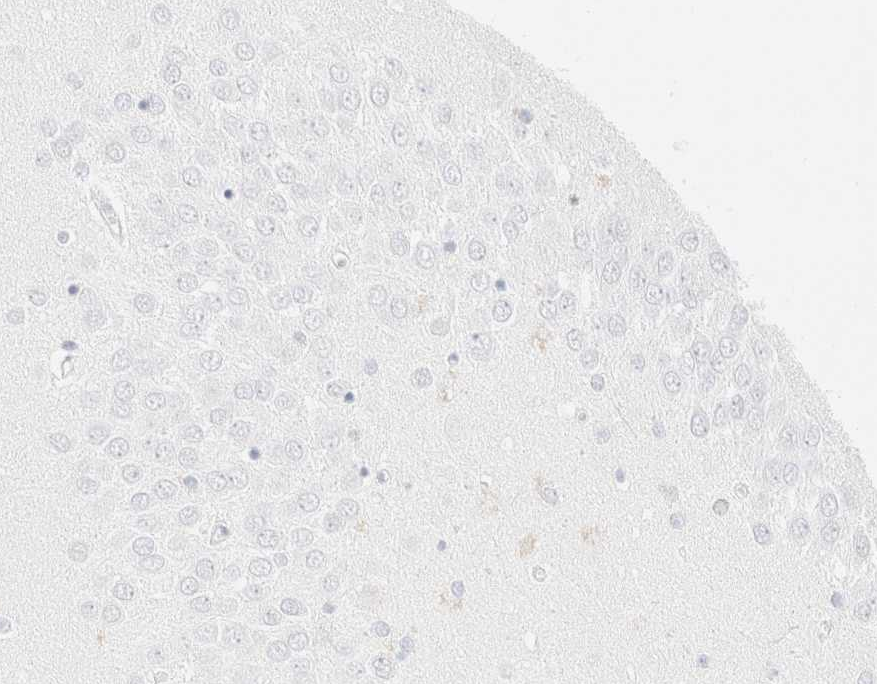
{"staining": {"intensity": "negative", "quantity": "none", "location": "none"}, "tissue": "hippocampus", "cell_type": "Glial cells", "image_type": "normal", "snomed": [{"axis": "morphology", "description": "Normal tissue, NOS"}, {"axis": "topography", "description": "Hippocampus"}], "caption": "Immunohistochemistry of benign hippocampus demonstrates no expression in glial cells.", "gene": "KRT15", "patient": {"sex": "male", "age": 70}}